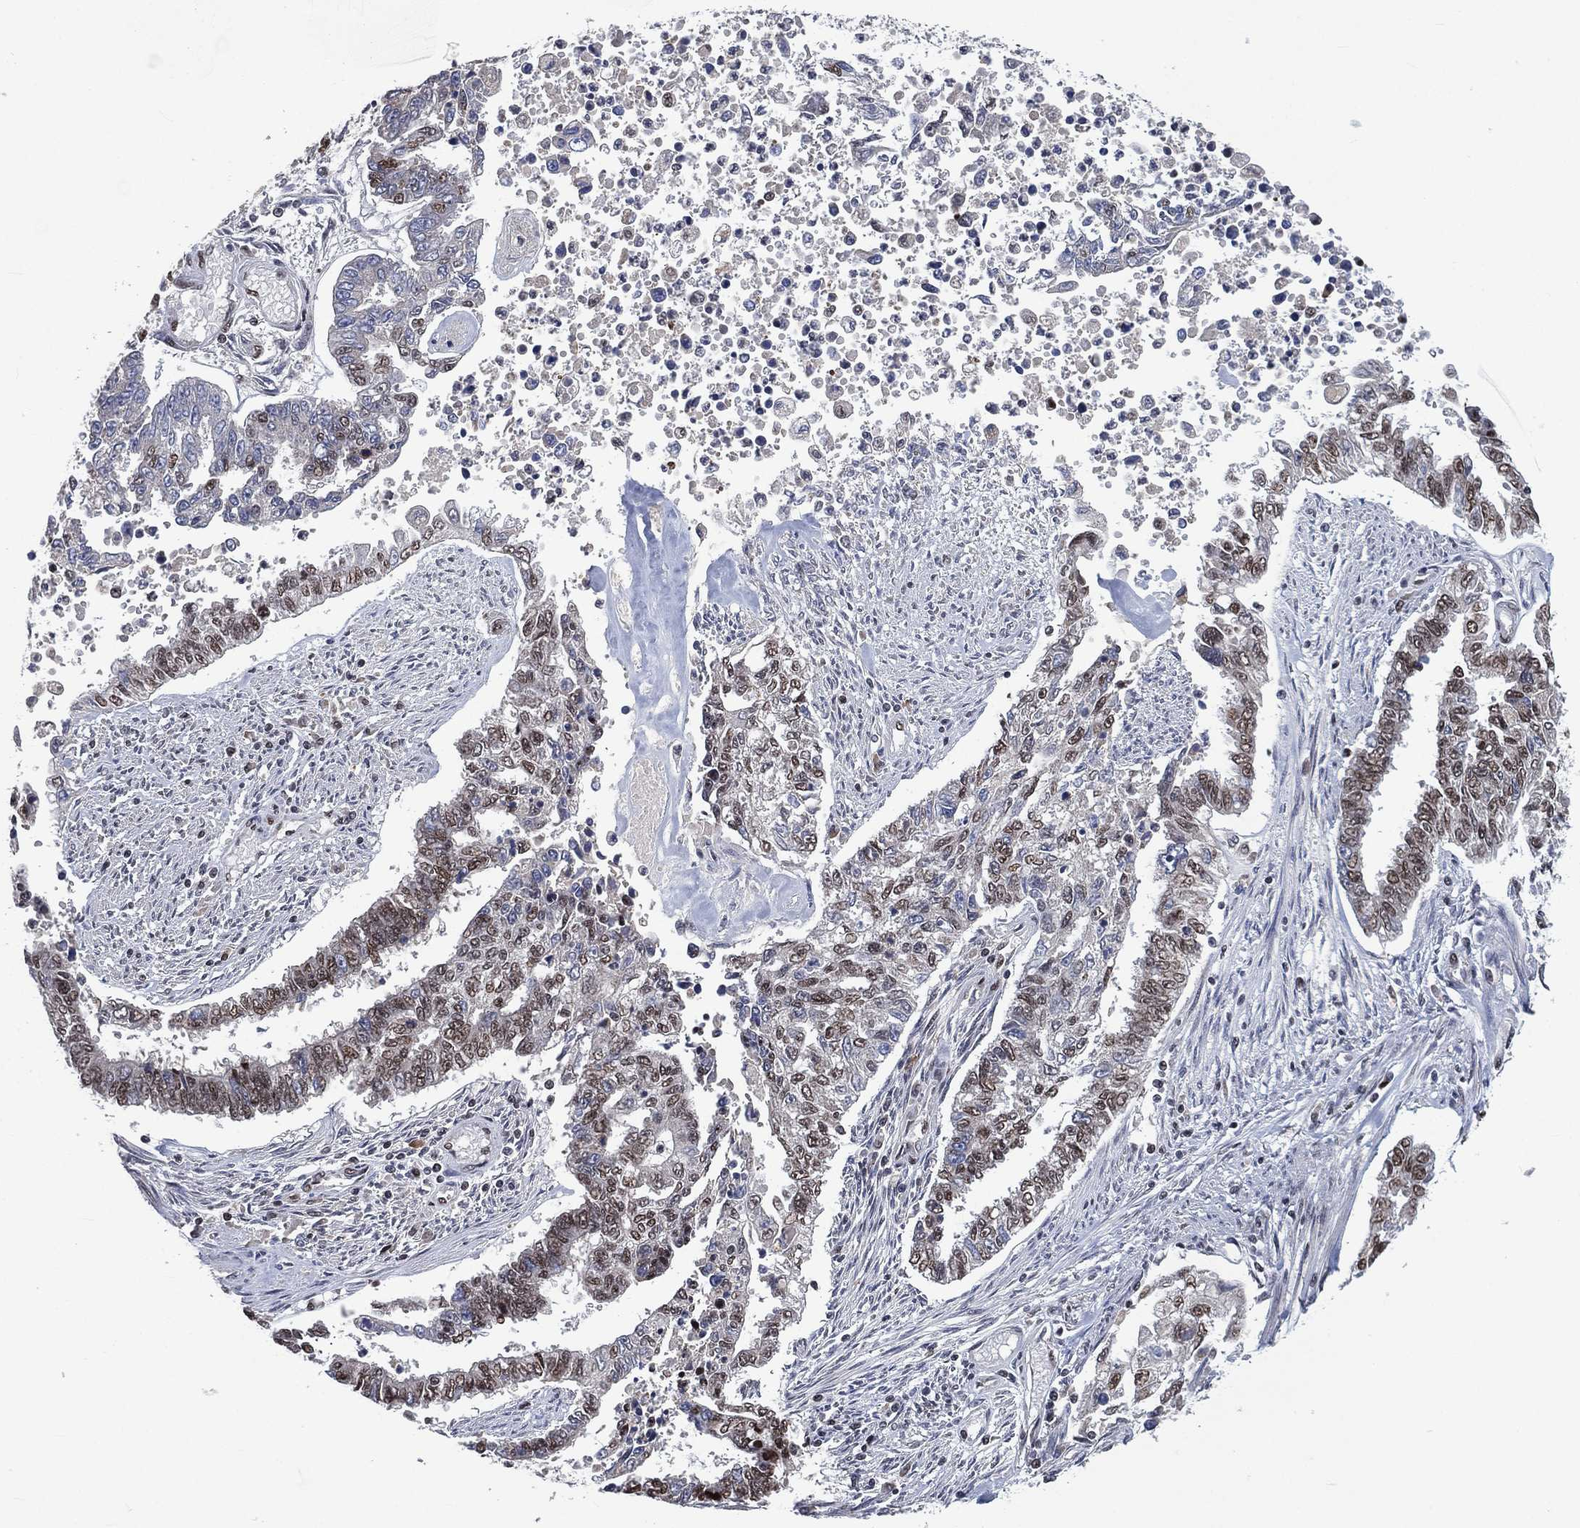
{"staining": {"intensity": "moderate", "quantity": ">75%", "location": "nuclear"}, "tissue": "endometrial cancer", "cell_type": "Tumor cells", "image_type": "cancer", "snomed": [{"axis": "morphology", "description": "Adenocarcinoma, NOS"}, {"axis": "topography", "description": "Uterus"}], "caption": "Human adenocarcinoma (endometrial) stained with a protein marker displays moderate staining in tumor cells.", "gene": "YLPM1", "patient": {"sex": "female", "age": 59}}